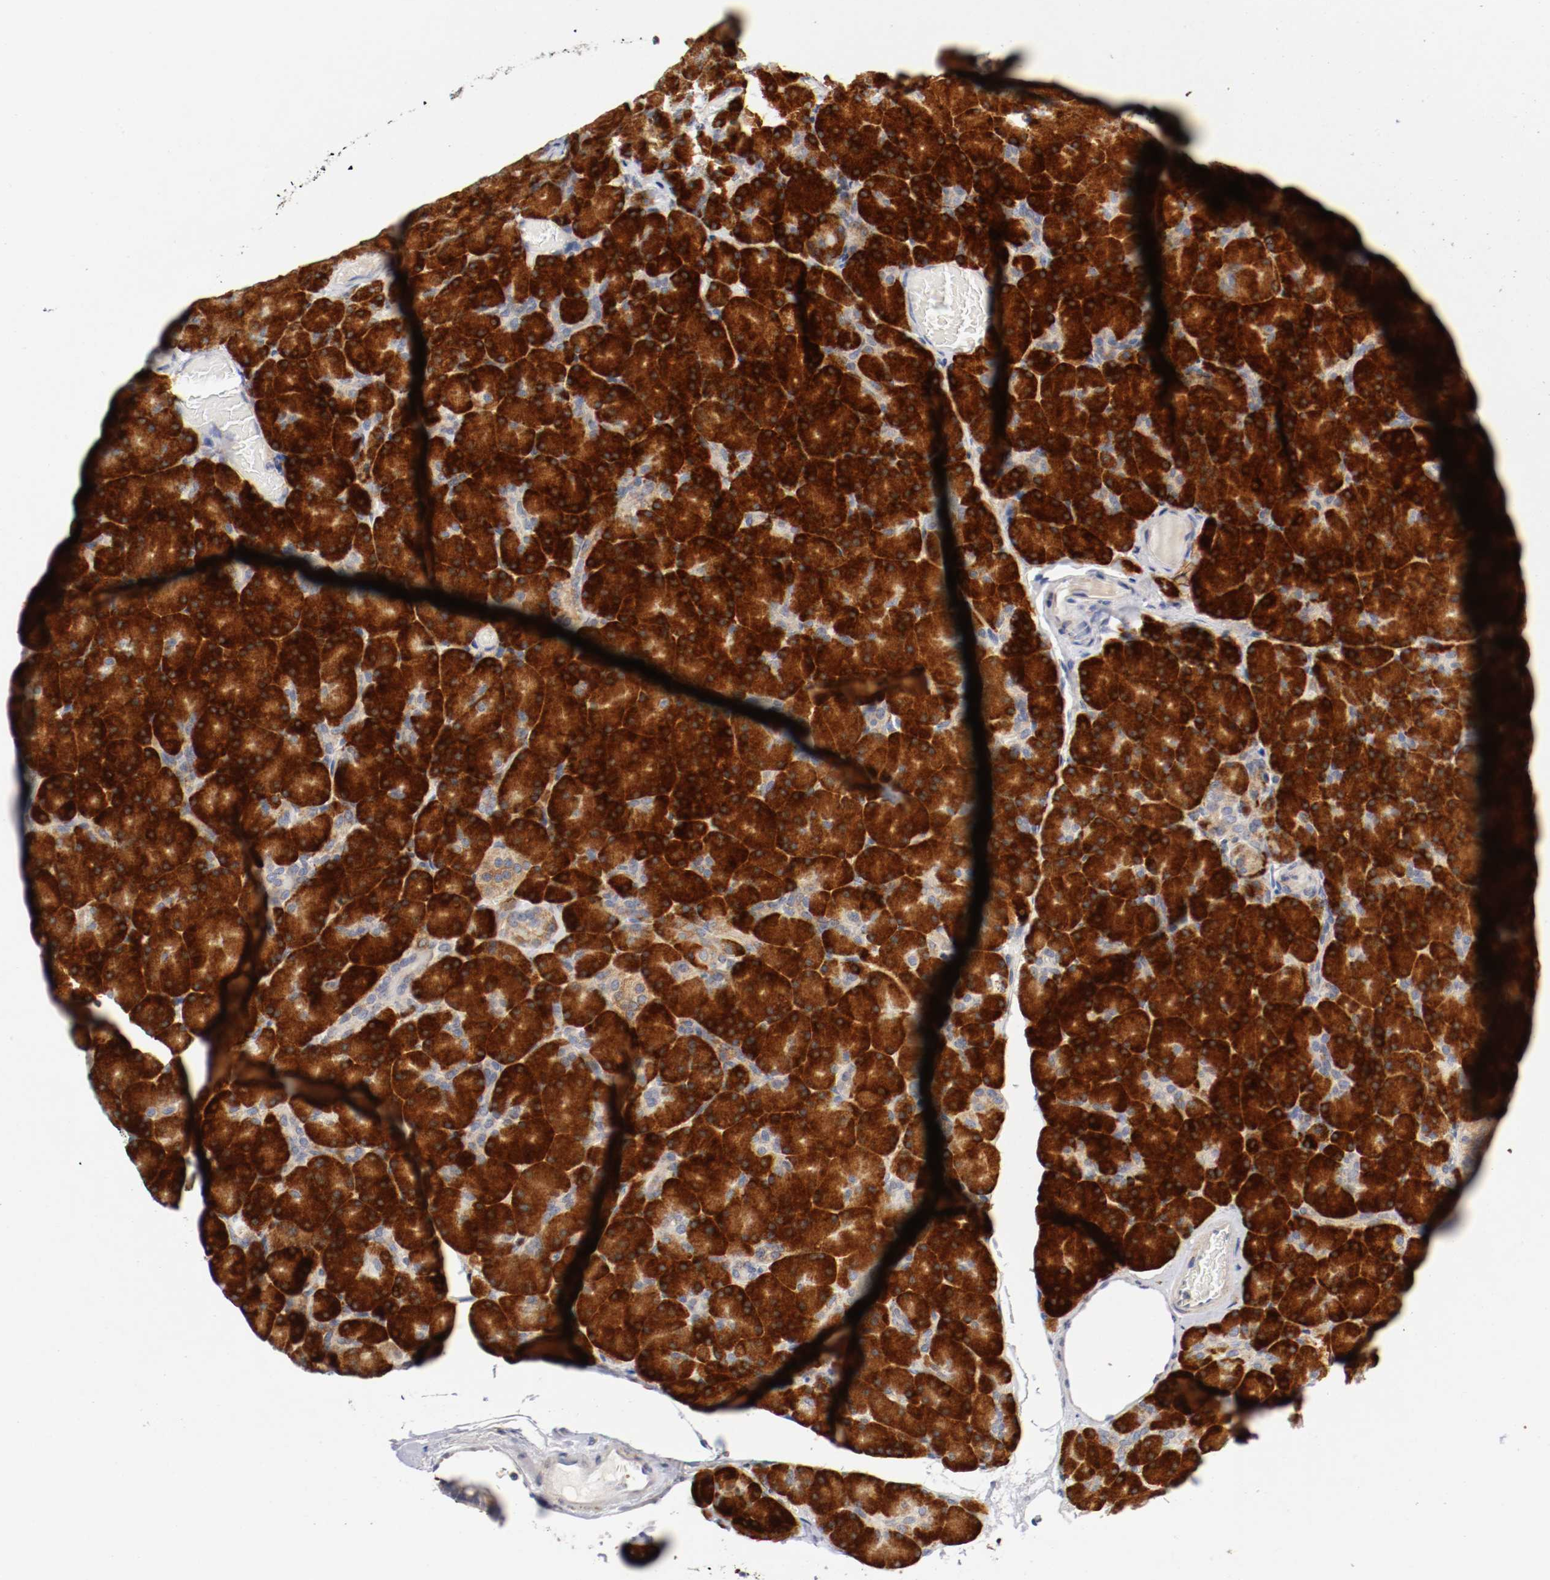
{"staining": {"intensity": "strong", "quantity": ">75%", "location": "cytoplasmic/membranous"}, "tissue": "pancreas", "cell_type": "Exocrine glandular cells", "image_type": "normal", "snomed": [{"axis": "morphology", "description": "Normal tissue, NOS"}, {"axis": "topography", "description": "Pancreas"}], "caption": "An image of pancreas stained for a protein reveals strong cytoplasmic/membranous brown staining in exocrine glandular cells. The staining was performed using DAB (3,3'-diaminobenzidine) to visualize the protein expression in brown, while the nuclei were stained in blue with hematoxylin (Magnification: 20x).", "gene": "TRAF2", "patient": {"sex": "female", "age": 43}}